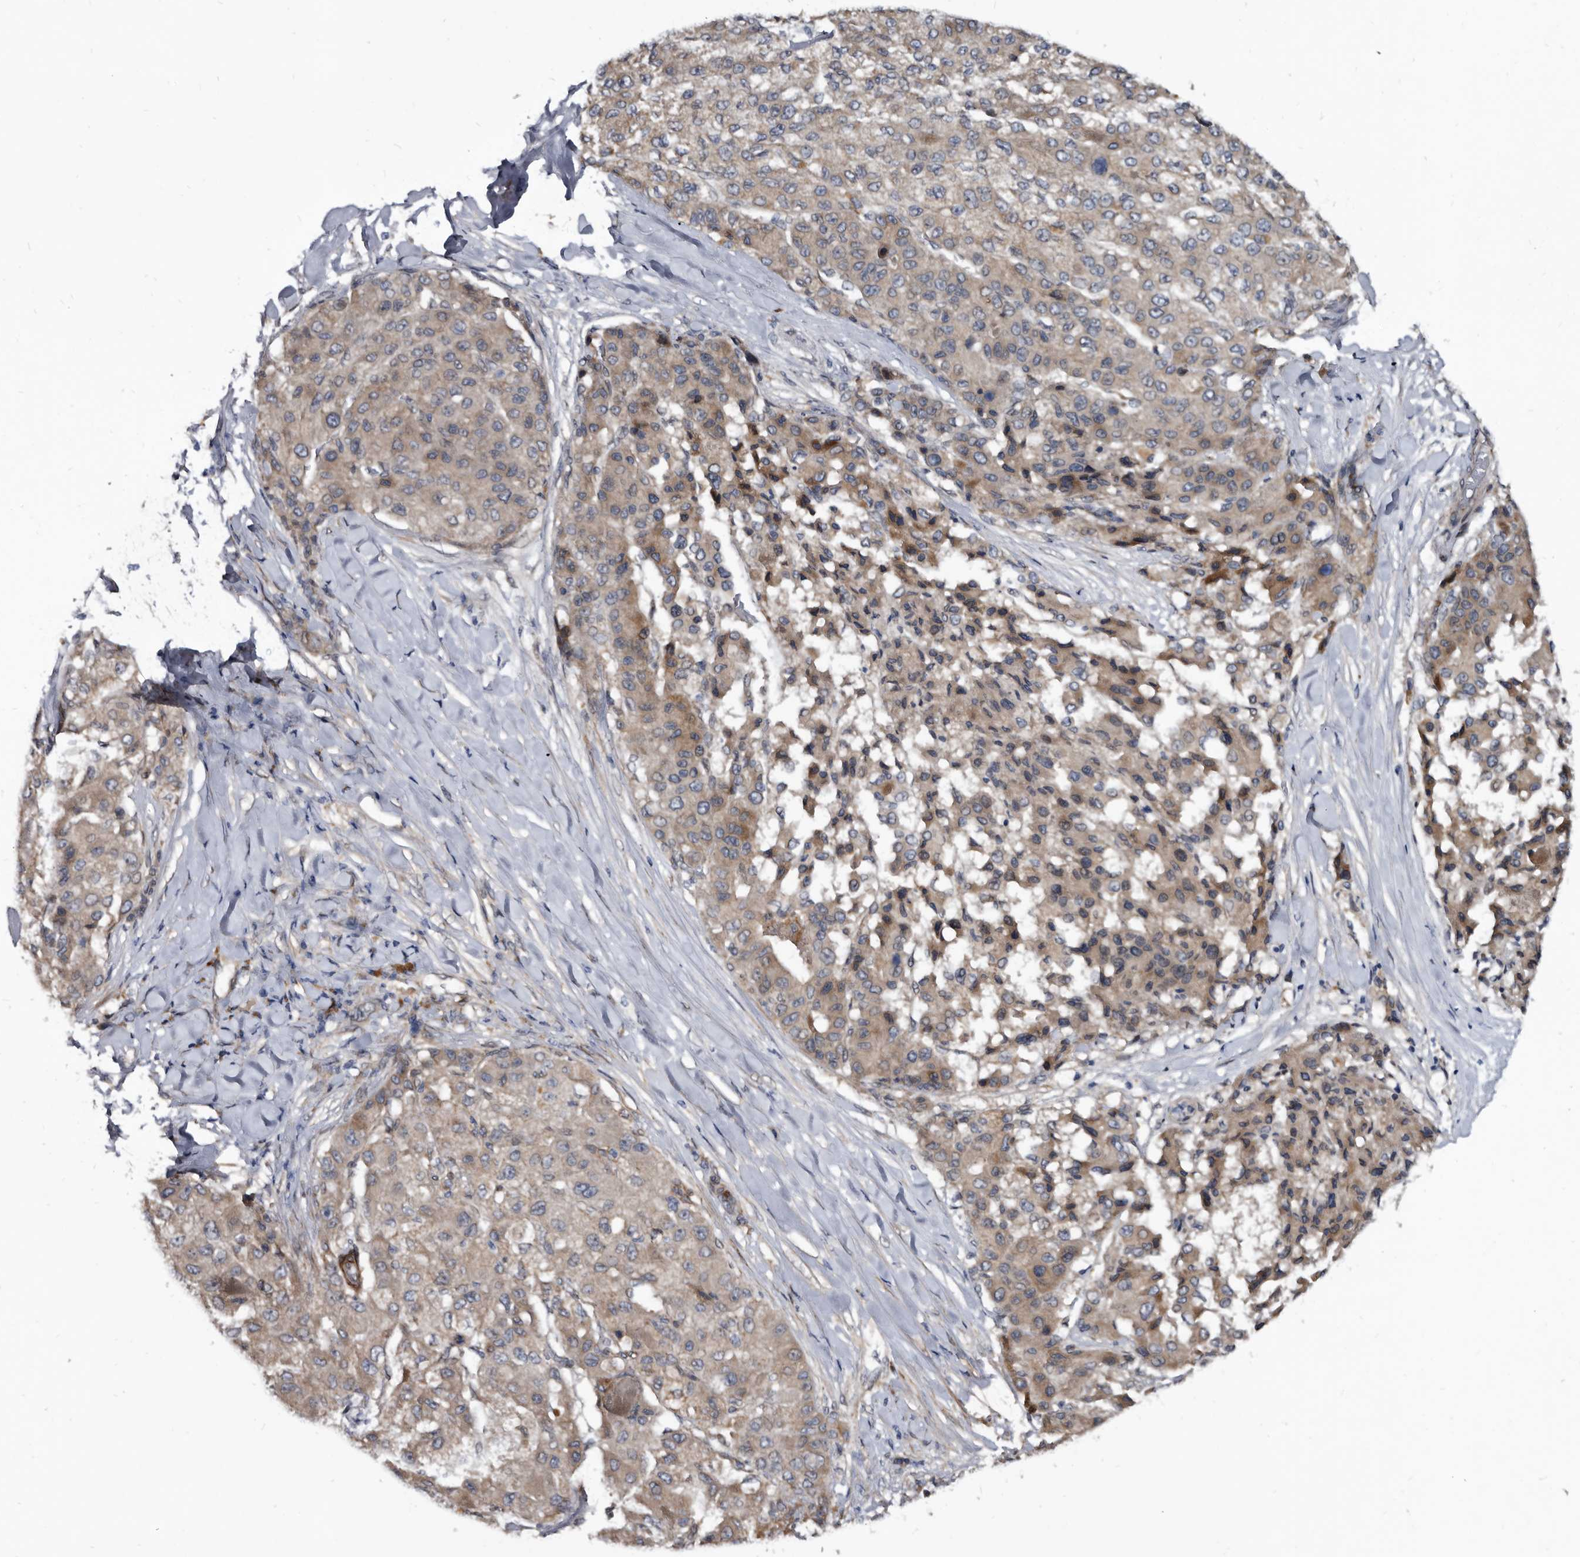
{"staining": {"intensity": "weak", "quantity": ">75%", "location": "cytoplasmic/membranous"}, "tissue": "liver cancer", "cell_type": "Tumor cells", "image_type": "cancer", "snomed": [{"axis": "morphology", "description": "Carcinoma, Hepatocellular, NOS"}, {"axis": "topography", "description": "Liver"}], "caption": "A low amount of weak cytoplasmic/membranous staining is identified in approximately >75% of tumor cells in liver cancer tissue.", "gene": "PROM1", "patient": {"sex": "male", "age": 80}}